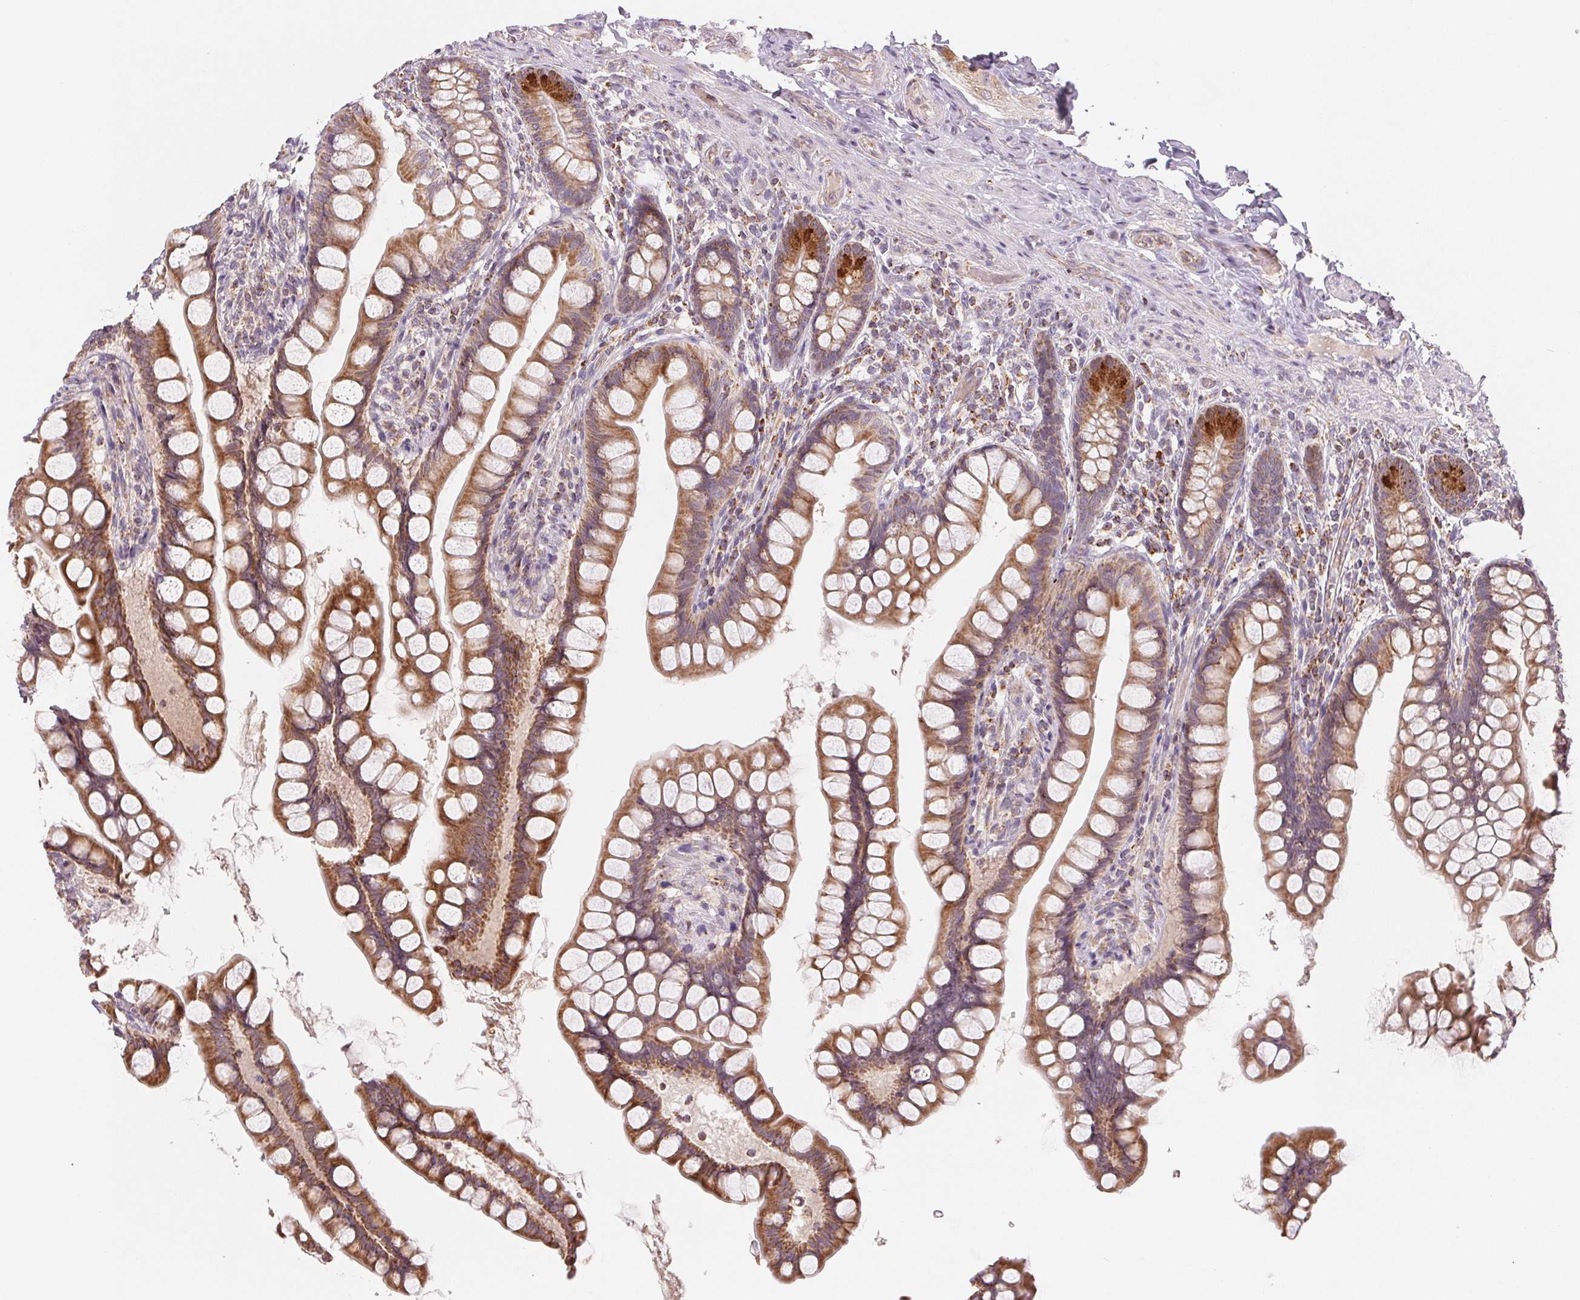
{"staining": {"intensity": "moderate", "quantity": ">75%", "location": "cytoplasmic/membranous"}, "tissue": "small intestine", "cell_type": "Glandular cells", "image_type": "normal", "snomed": [{"axis": "morphology", "description": "Normal tissue, NOS"}, {"axis": "topography", "description": "Small intestine"}], "caption": "Small intestine stained with DAB immunohistochemistry displays medium levels of moderate cytoplasmic/membranous expression in about >75% of glandular cells.", "gene": "HINT2", "patient": {"sex": "male", "age": 70}}